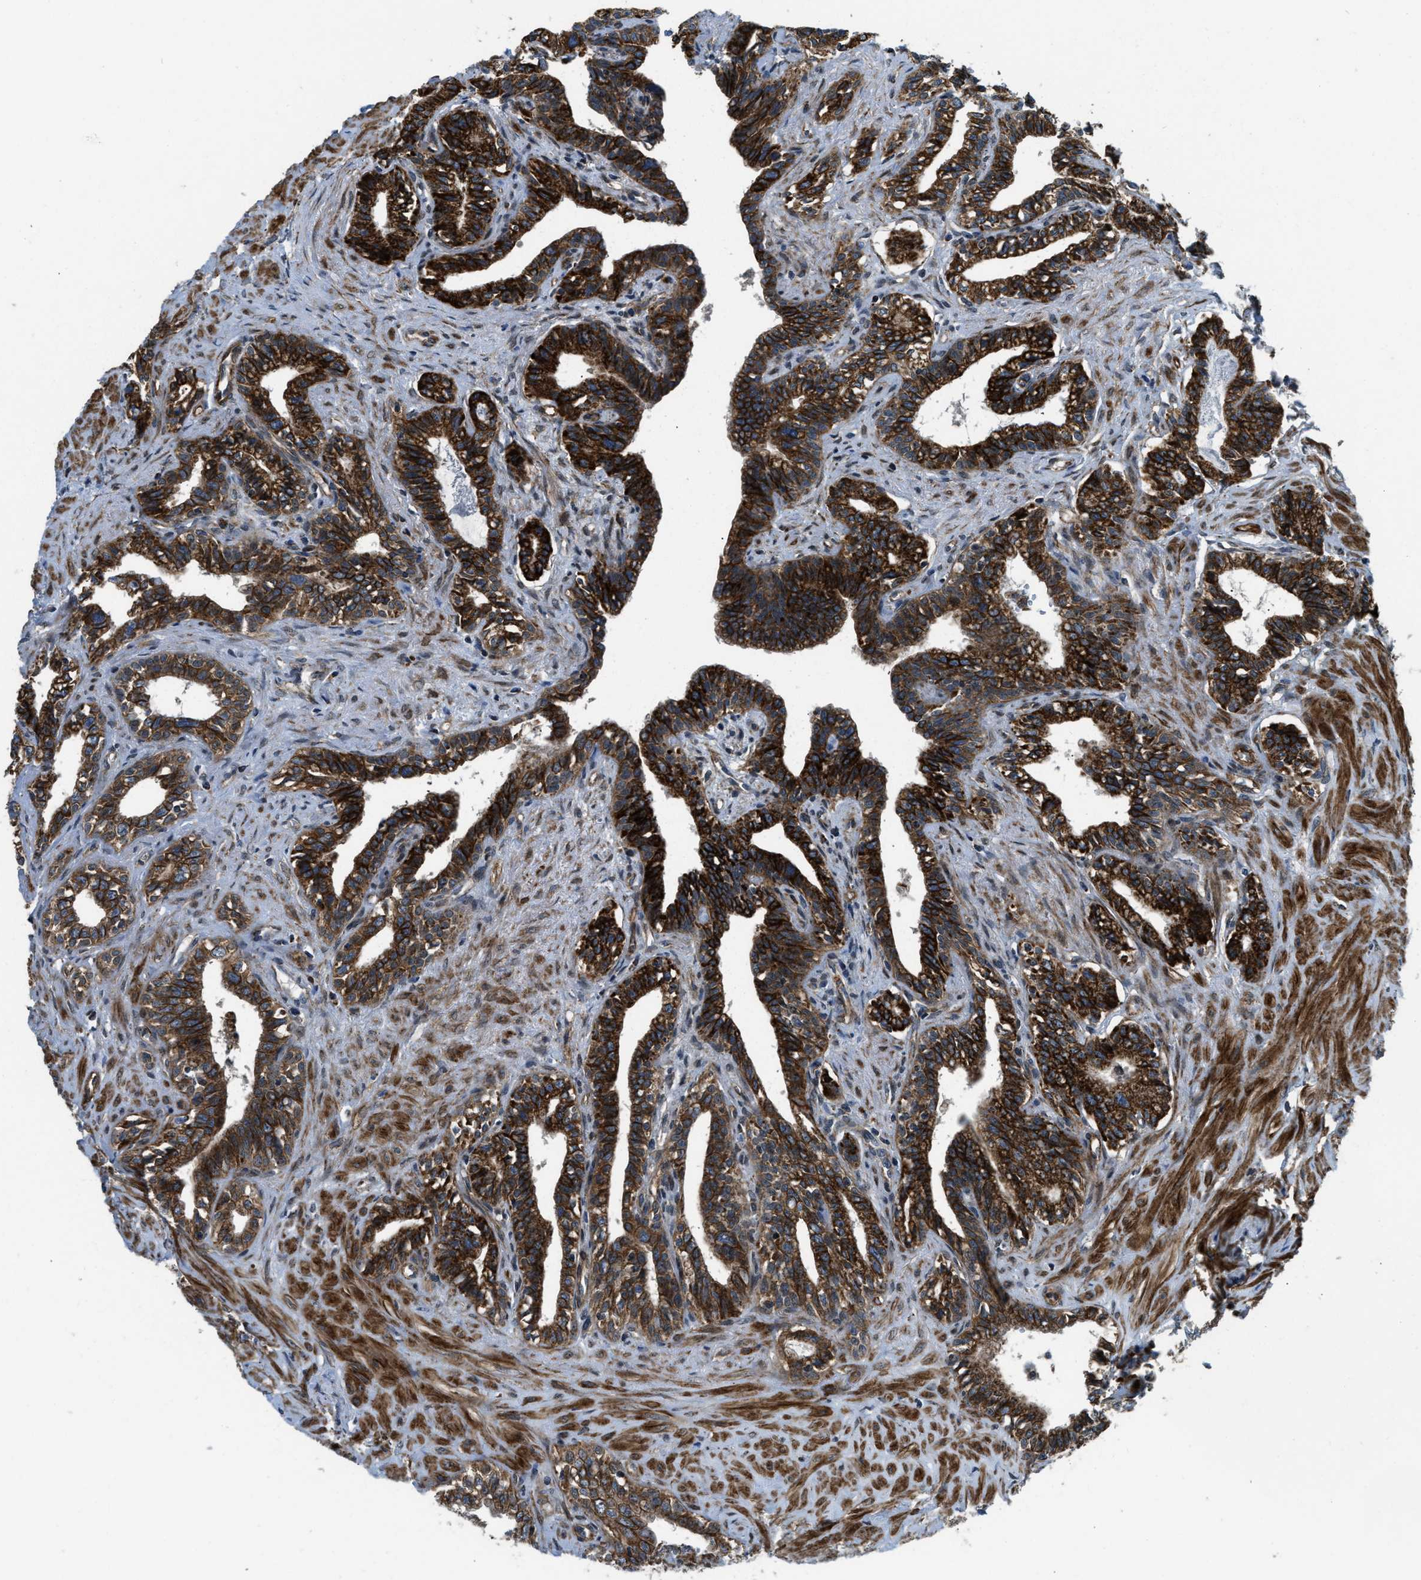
{"staining": {"intensity": "strong", "quantity": ">75%", "location": "cytoplasmic/membranous"}, "tissue": "seminal vesicle", "cell_type": "Glandular cells", "image_type": "normal", "snomed": [{"axis": "morphology", "description": "Normal tissue, NOS"}, {"axis": "morphology", "description": "Adenocarcinoma, High grade"}, {"axis": "topography", "description": "Prostate"}, {"axis": "topography", "description": "Seminal veicle"}], "caption": "This histopathology image reveals benign seminal vesicle stained with IHC to label a protein in brown. The cytoplasmic/membranous of glandular cells show strong positivity for the protein. Nuclei are counter-stained blue.", "gene": "GSDME", "patient": {"sex": "male", "age": 55}}